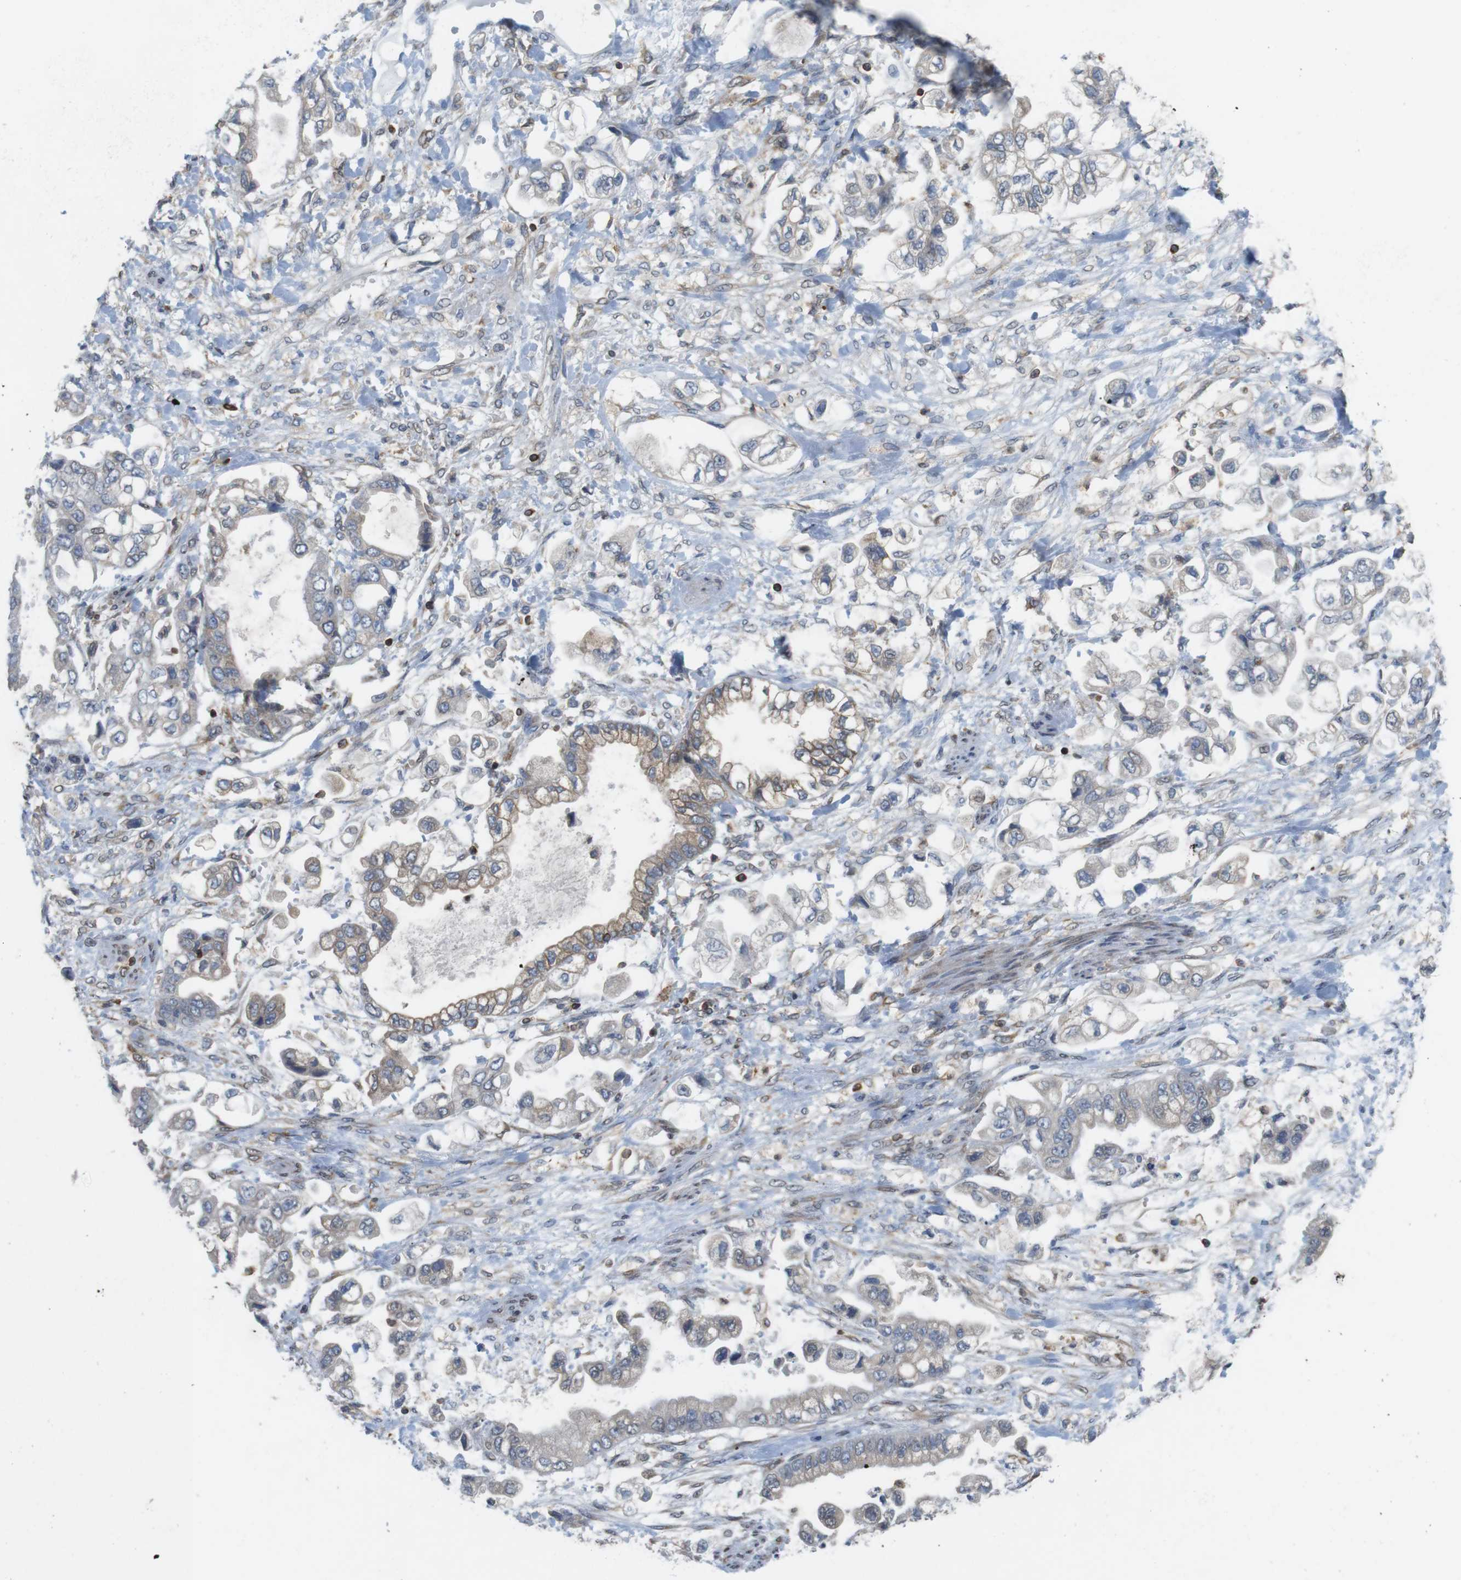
{"staining": {"intensity": "negative", "quantity": "none", "location": "none"}, "tissue": "stomach cancer", "cell_type": "Tumor cells", "image_type": "cancer", "snomed": [{"axis": "morphology", "description": "Normal tissue, NOS"}, {"axis": "morphology", "description": "Adenocarcinoma, NOS"}, {"axis": "topography", "description": "Stomach"}], "caption": "This histopathology image is of stomach adenocarcinoma stained with IHC to label a protein in brown with the nuclei are counter-stained blue. There is no staining in tumor cells. (DAB (3,3'-diaminobenzidine) immunohistochemistry, high magnification).", "gene": "ARL6IP5", "patient": {"sex": "male", "age": 62}}